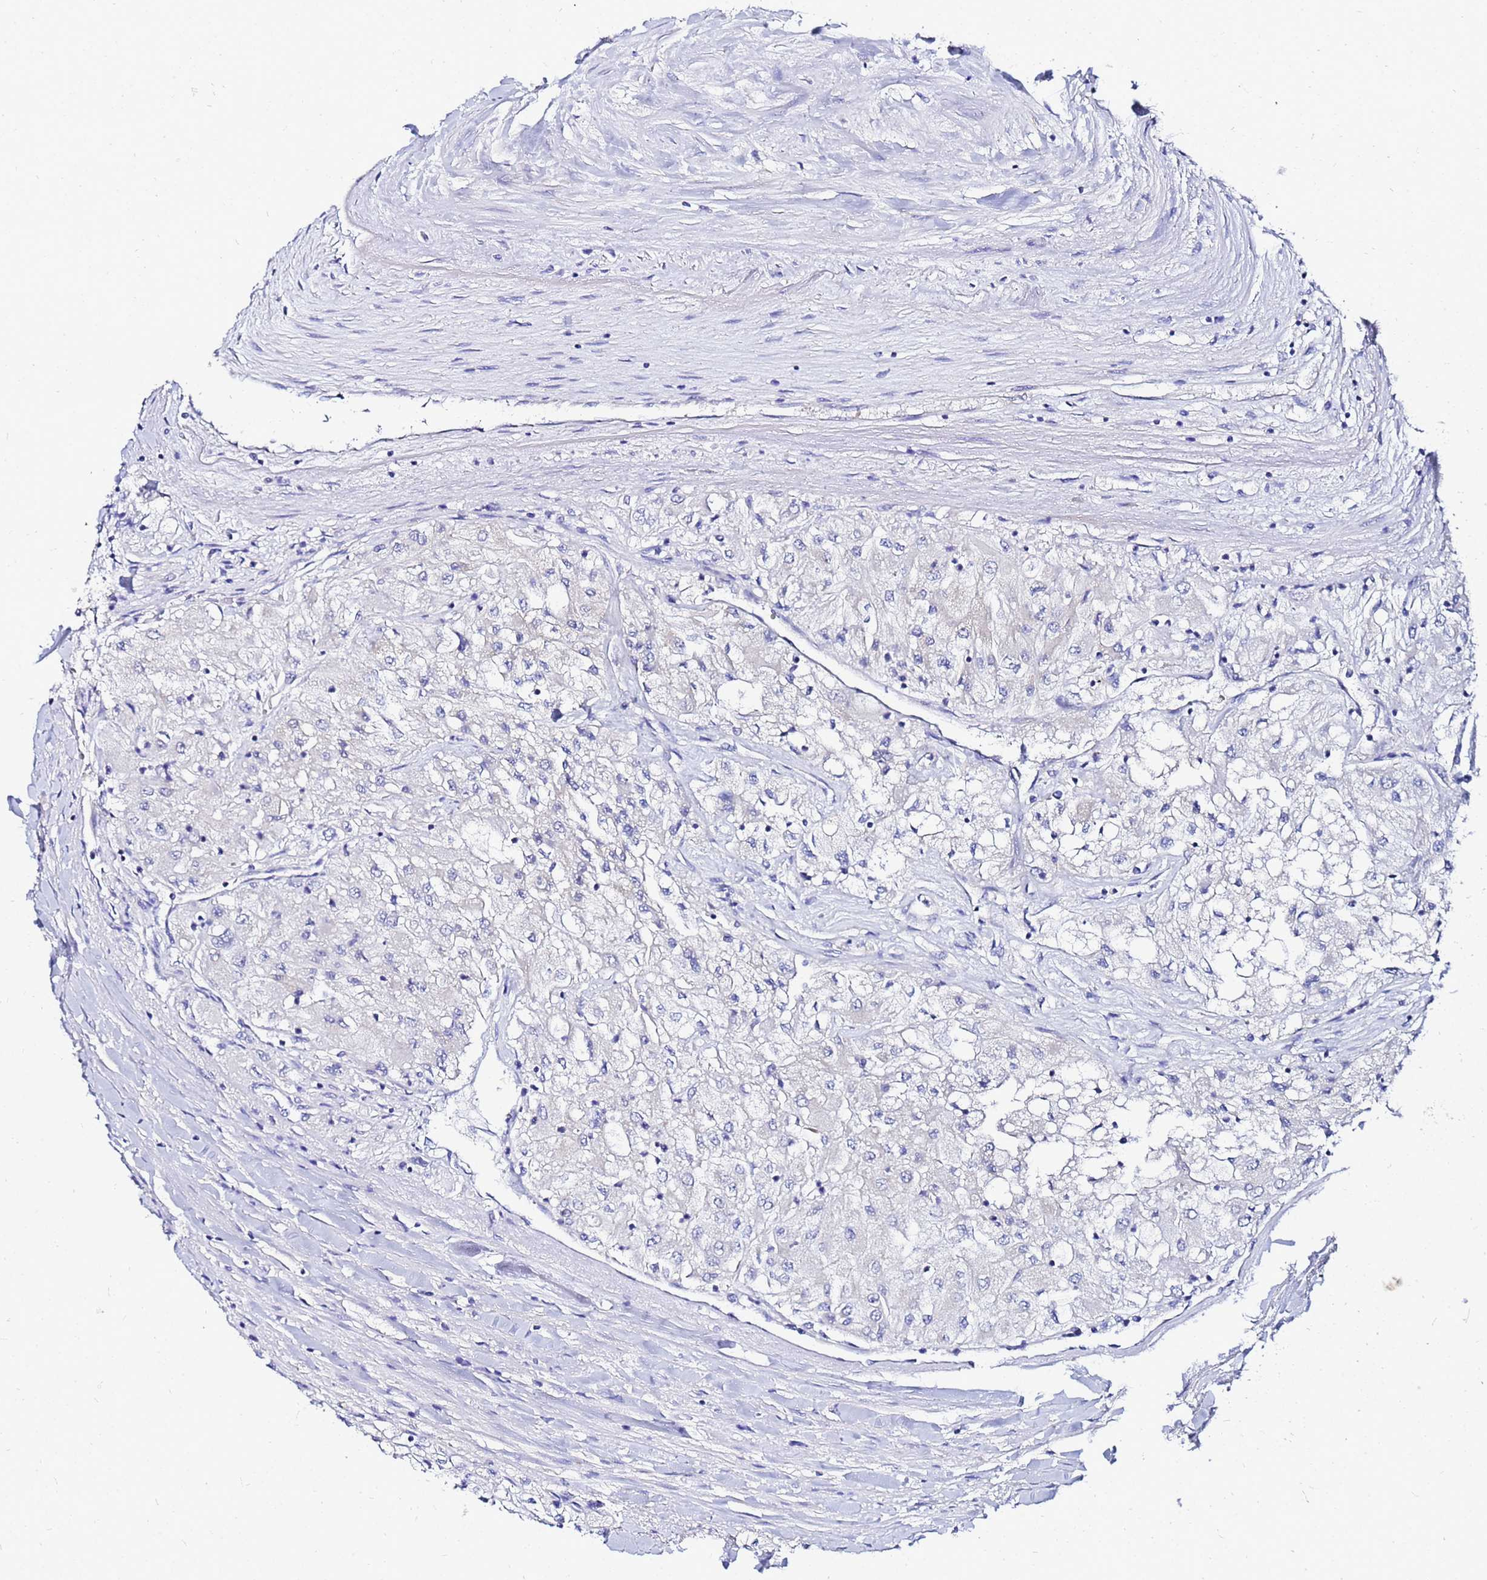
{"staining": {"intensity": "negative", "quantity": "none", "location": "none"}, "tissue": "renal cancer", "cell_type": "Tumor cells", "image_type": "cancer", "snomed": [{"axis": "morphology", "description": "Adenocarcinoma, NOS"}, {"axis": "topography", "description": "Kidney"}], "caption": "Renal adenocarcinoma stained for a protein using immunohistochemistry displays no expression tumor cells.", "gene": "FAHD2A", "patient": {"sex": "male", "age": 80}}